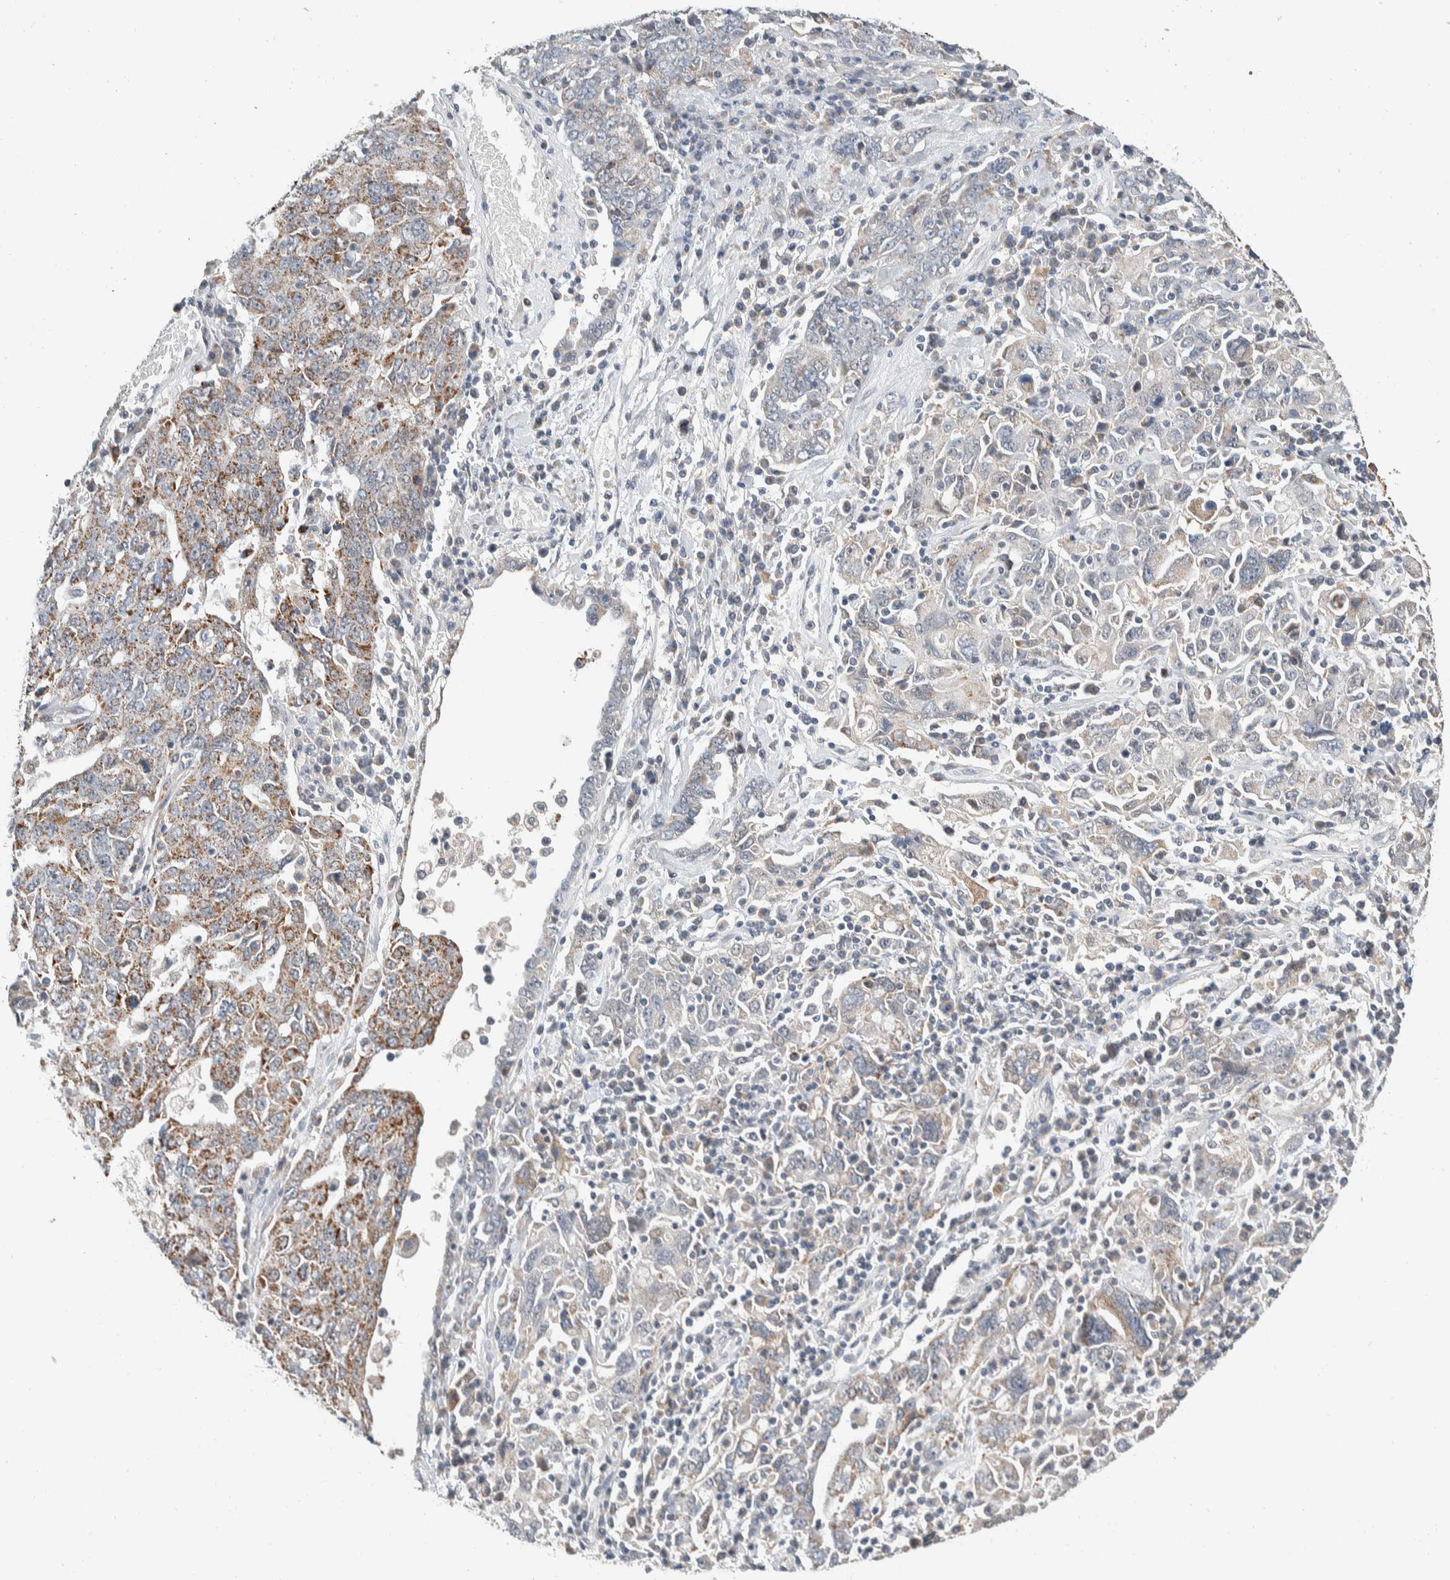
{"staining": {"intensity": "moderate", "quantity": "25%-75%", "location": "cytoplasmic/membranous"}, "tissue": "ovarian cancer", "cell_type": "Tumor cells", "image_type": "cancer", "snomed": [{"axis": "morphology", "description": "Carcinoma, endometroid"}, {"axis": "topography", "description": "Ovary"}], "caption": "A photomicrograph of human ovarian cancer (endometroid carcinoma) stained for a protein shows moderate cytoplasmic/membranous brown staining in tumor cells. (Brightfield microscopy of DAB IHC at high magnification).", "gene": "SHPK", "patient": {"sex": "female", "age": 62}}